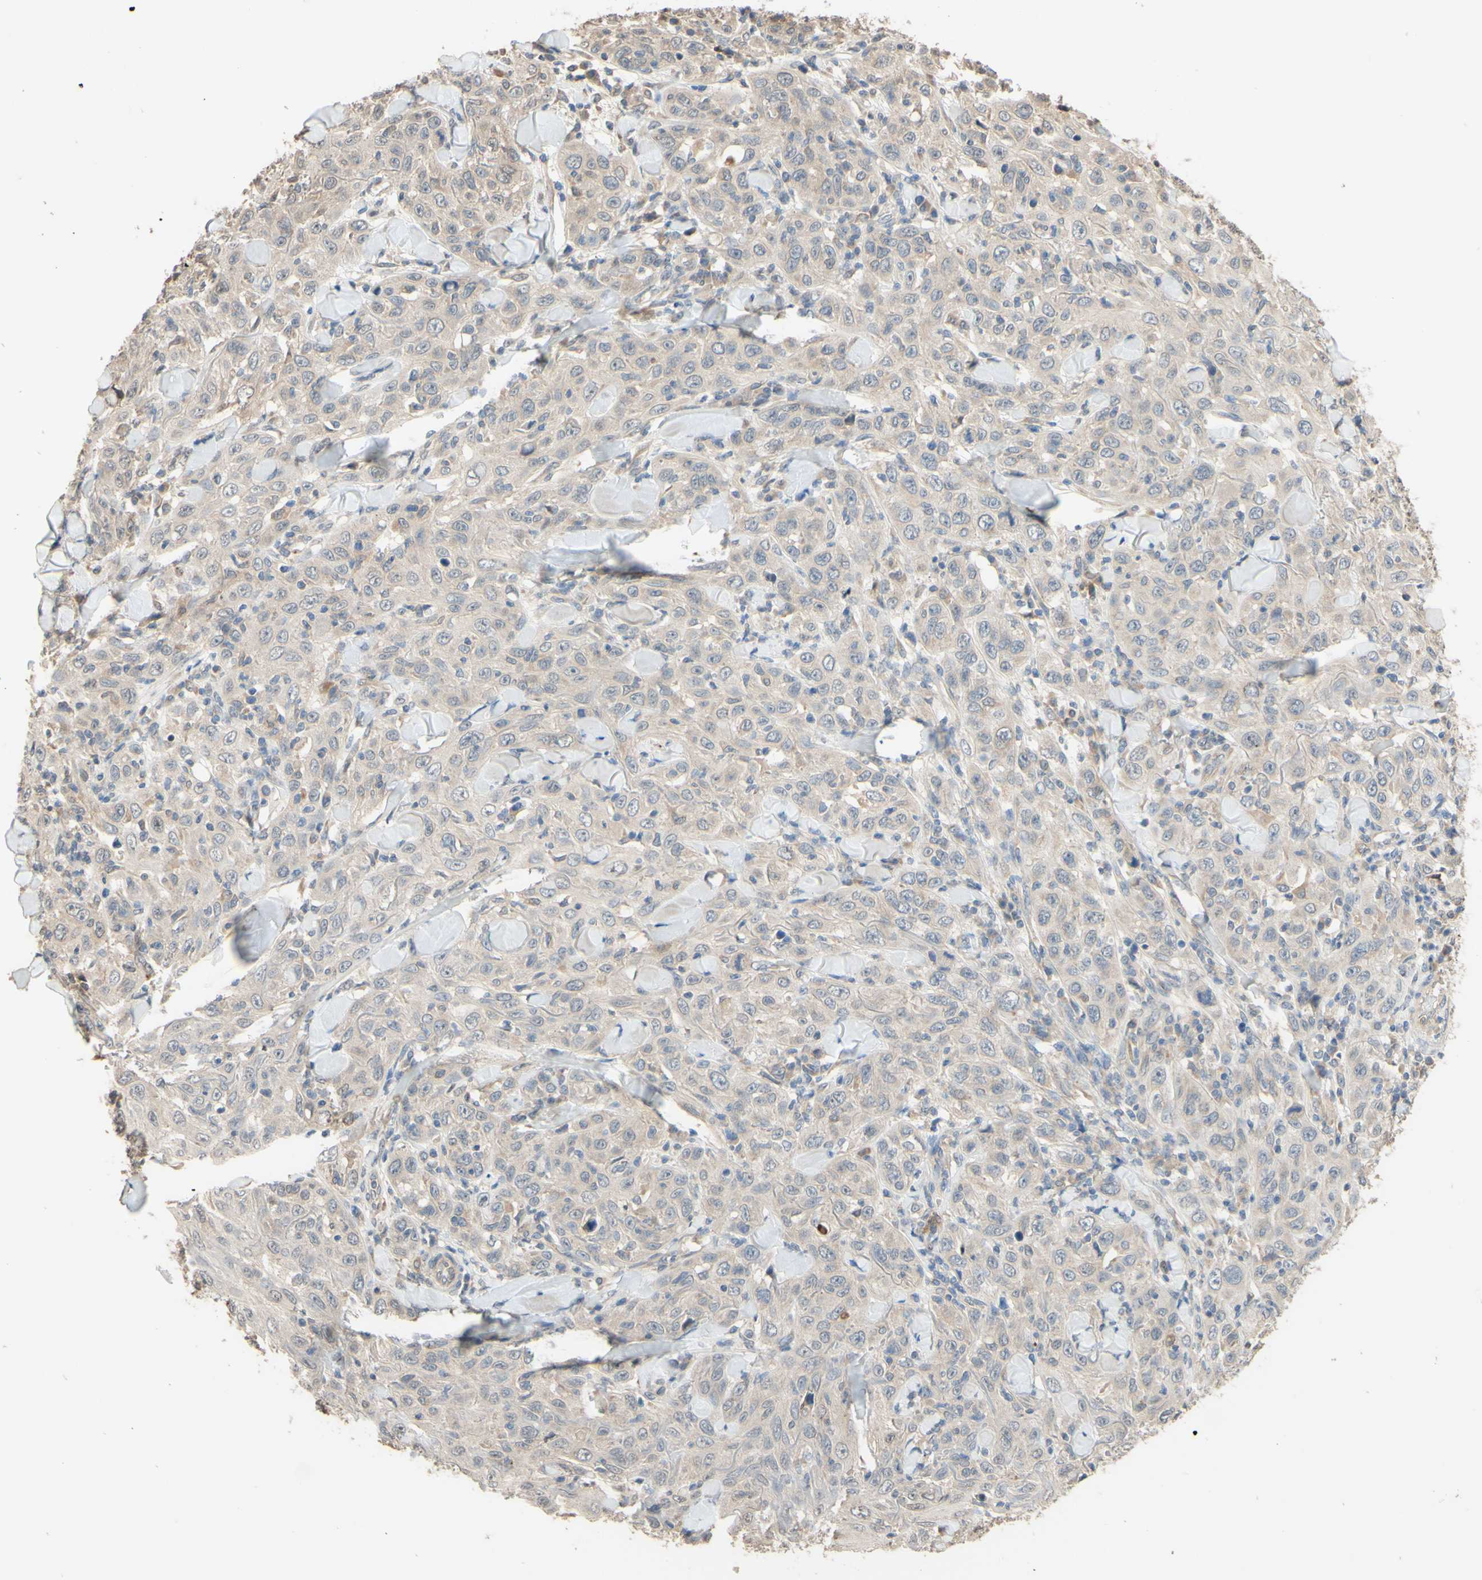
{"staining": {"intensity": "negative", "quantity": "none", "location": "none"}, "tissue": "skin cancer", "cell_type": "Tumor cells", "image_type": "cancer", "snomed": [{"axis": "morphology", "description": "Squamous cell carcinoma, NOS"}, {"axis": "topography", "description": "Skin"}], "caption": "Protein analysis of skin squamous cell carcinoma exhibits no significant staining in tumor cells.", "gene": "SMIM19", "patient": {"sex": "female", "age": 88}}